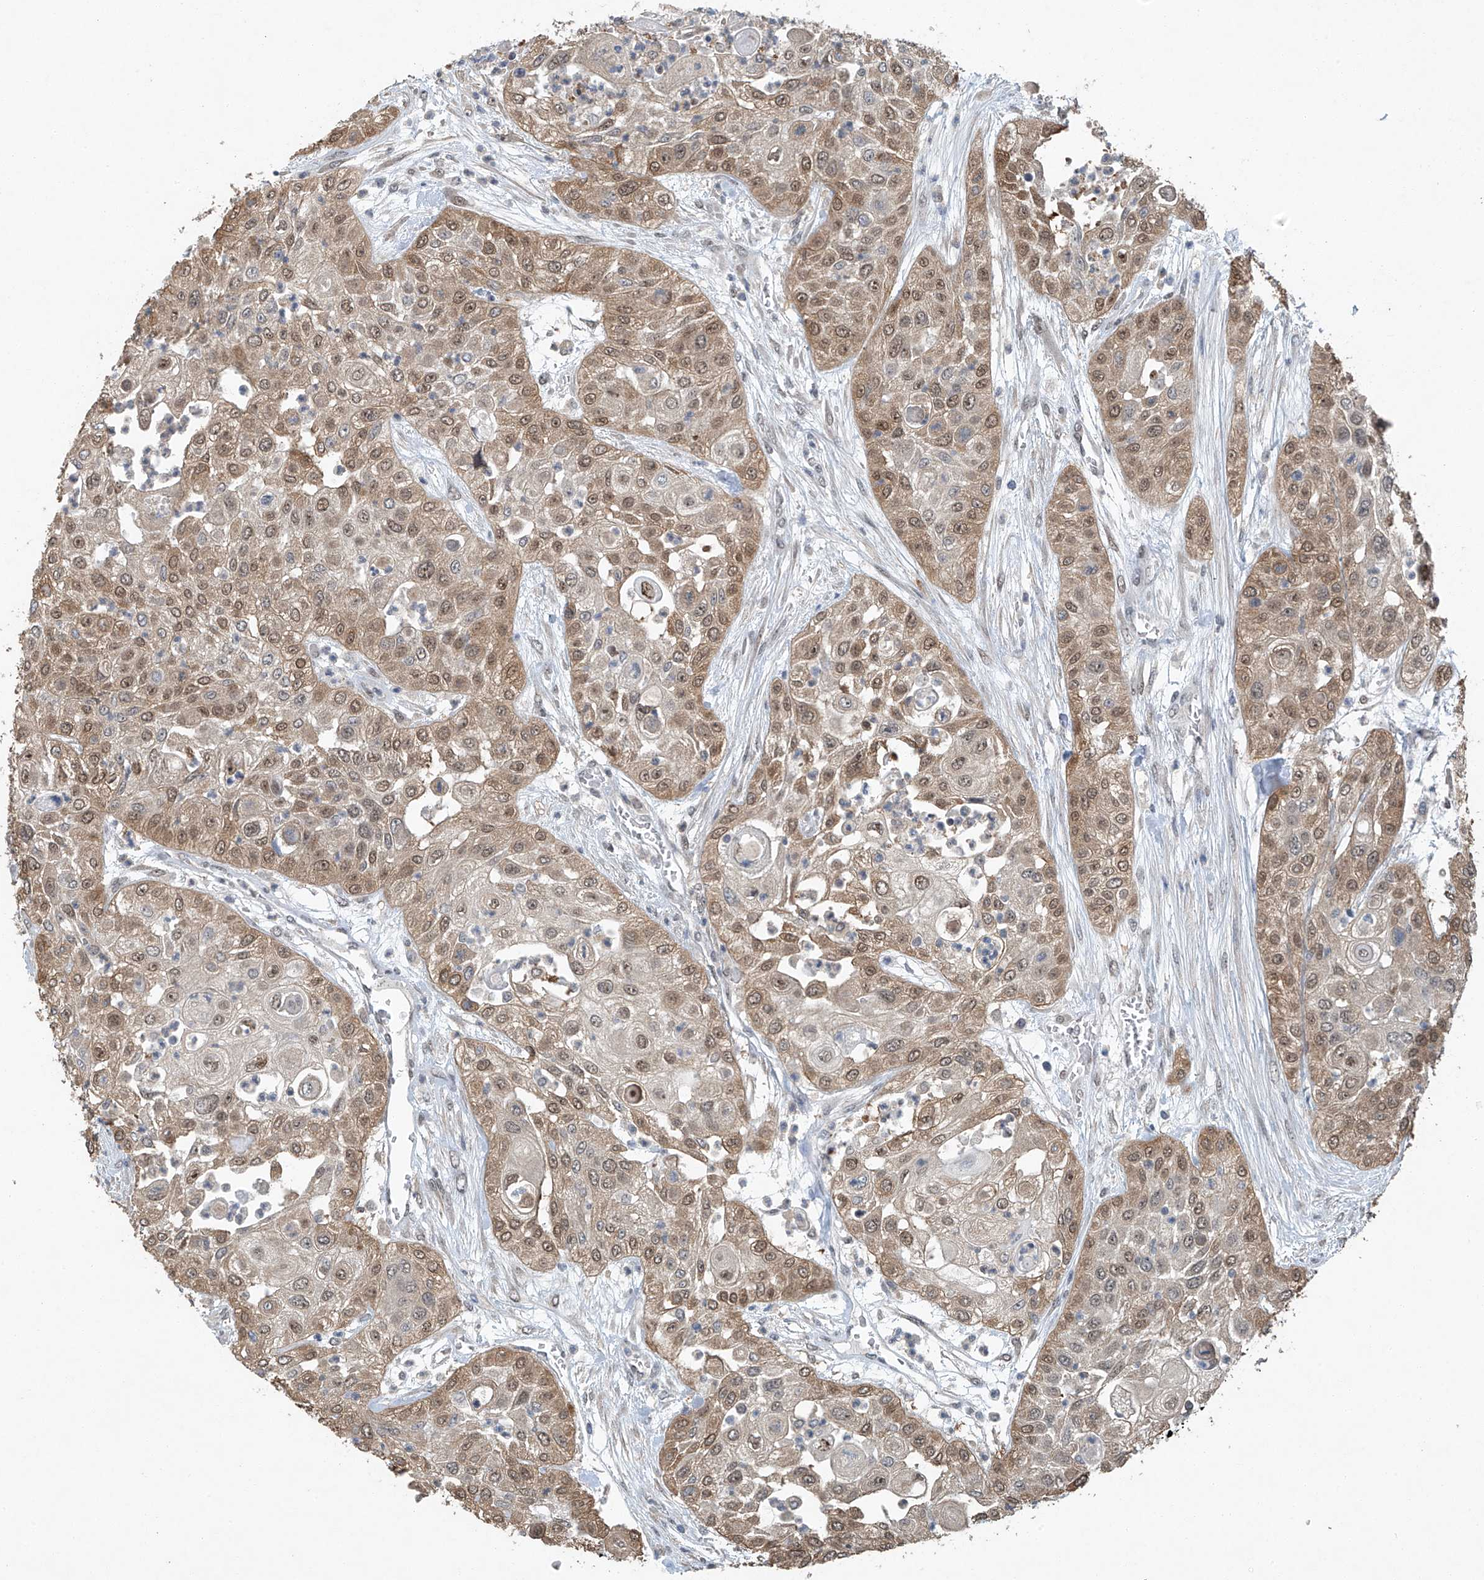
{"staining": {"intensity": "weak", "quantity": ">75%", "location": "cytoplasmic/membranous,nuclear"}, "tissue": "urothelial cancer", "cell_type": "Tumor cells", "image_type": "cancer", "snomed": [{"axis": "morphology", "description": "Urothelial carcinoma, High grade"}, {"axis": "topography", "description": "Urinary bladder"}], "caption": "IHC image of neoplastic tissue: human urothelial cancer stained using IHC shows low levels of weak protein expression localized specifically in the cytoplasmic/membranous and nuclear of tumor cells, appearing as a cytoplasmic/membranous and nuclear brown color.", "gene": "TAF8", "patient": {"sex": "female", "age": 79}}